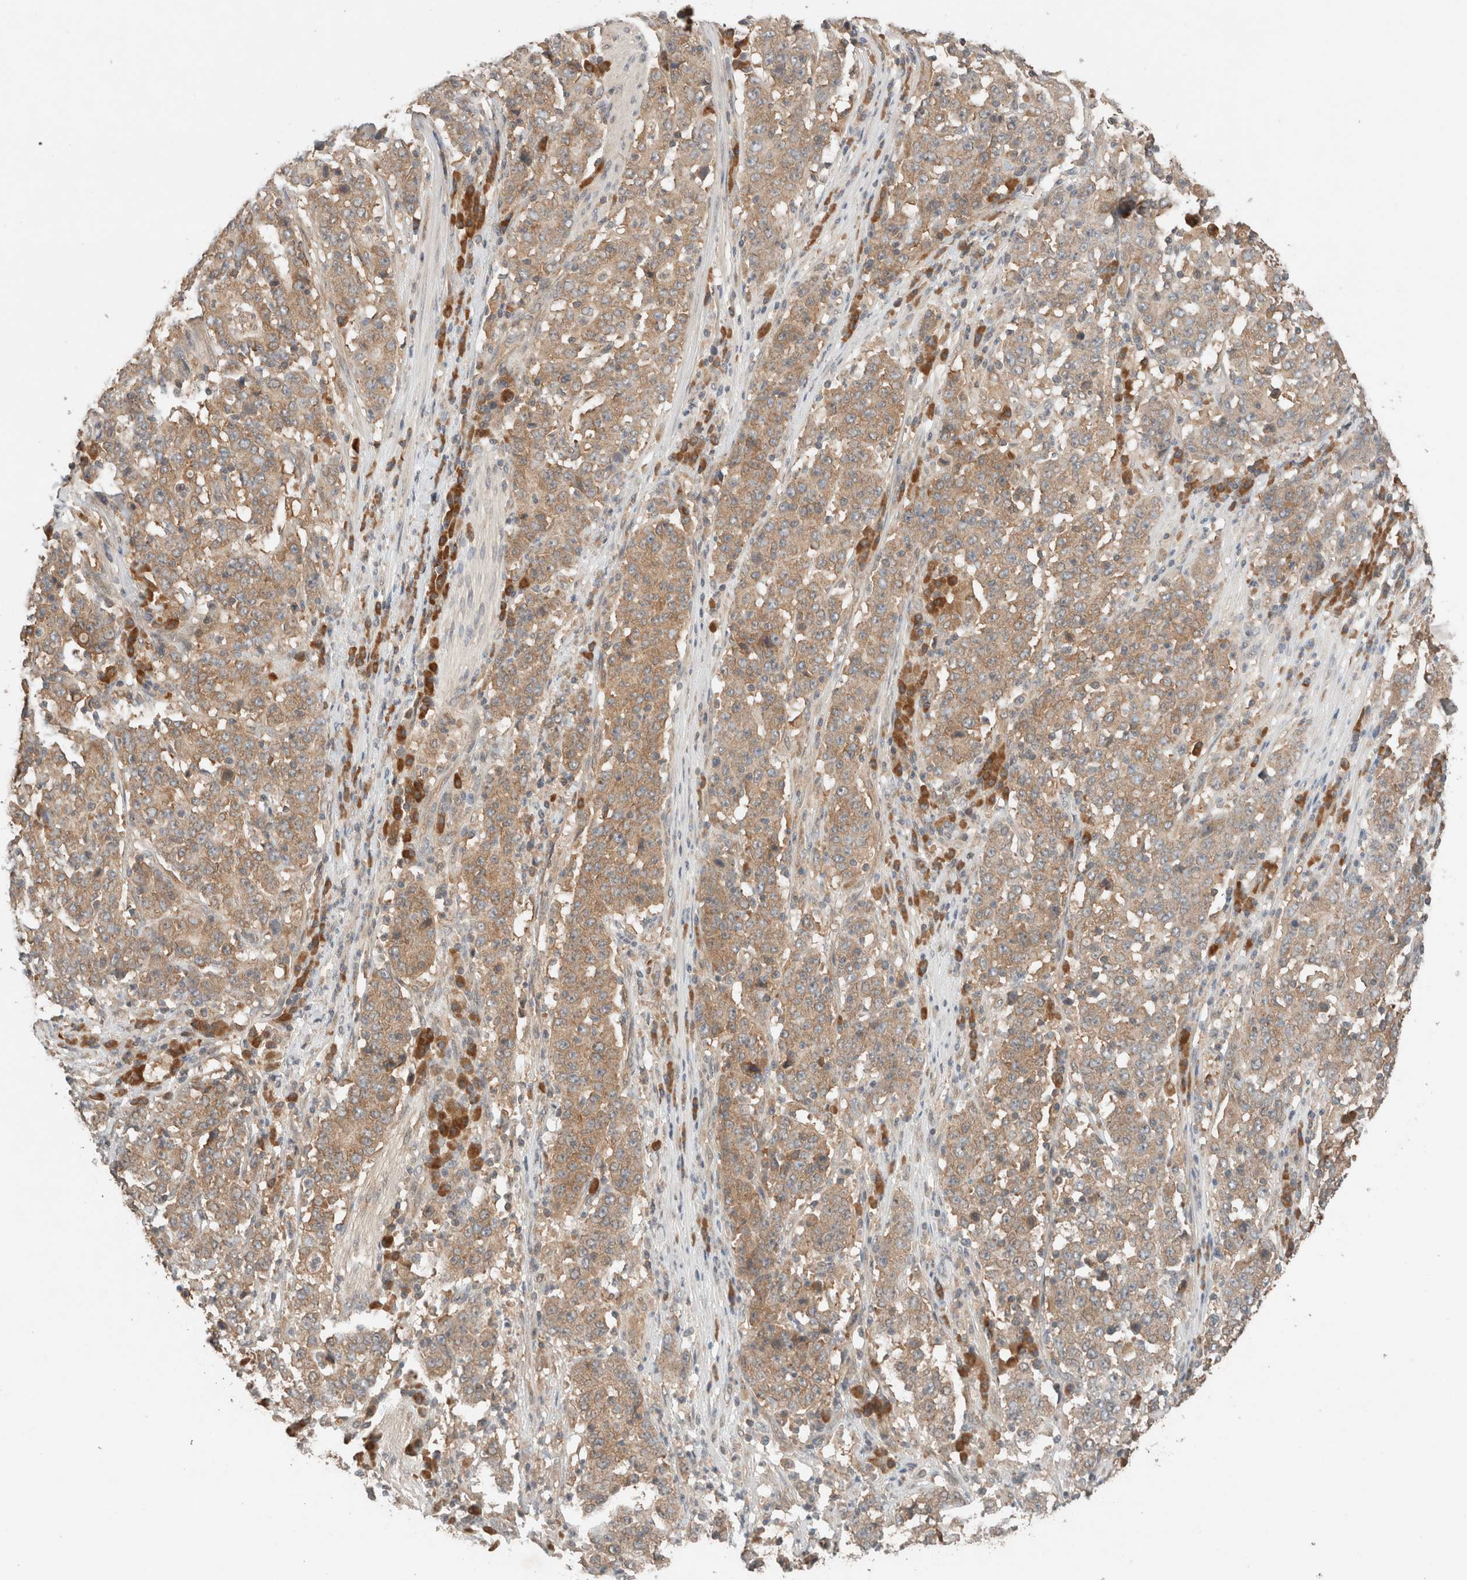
{"staining": {"intensity": "moderate", "quantity": ">75%", "location": "cytoplasmic/membranous"}, "tissue": "stomach cancer", "cell_type": "Tumor cells", "image_type": "cancer", "snomed": [{"axis": "morphology", "description": "Adenocarcinoma, NOS"}, {"axis": "topography", "description": "Stomach"}], "caption": "An immunohistochemistry (IHC) histopathology image of tumor tissue is shown. Protein staining in brown shows moderate cytoplasmic/membranous positivity in stomach adenocarcinoma within tumor cells. The protein of interest is stained brown, and the nuclei are stained in blue (DAB IHC with brightfield microscopy, high magnification).", "gene": "ARFGEF2", "patient": {"sex": "male", "age": 59}}